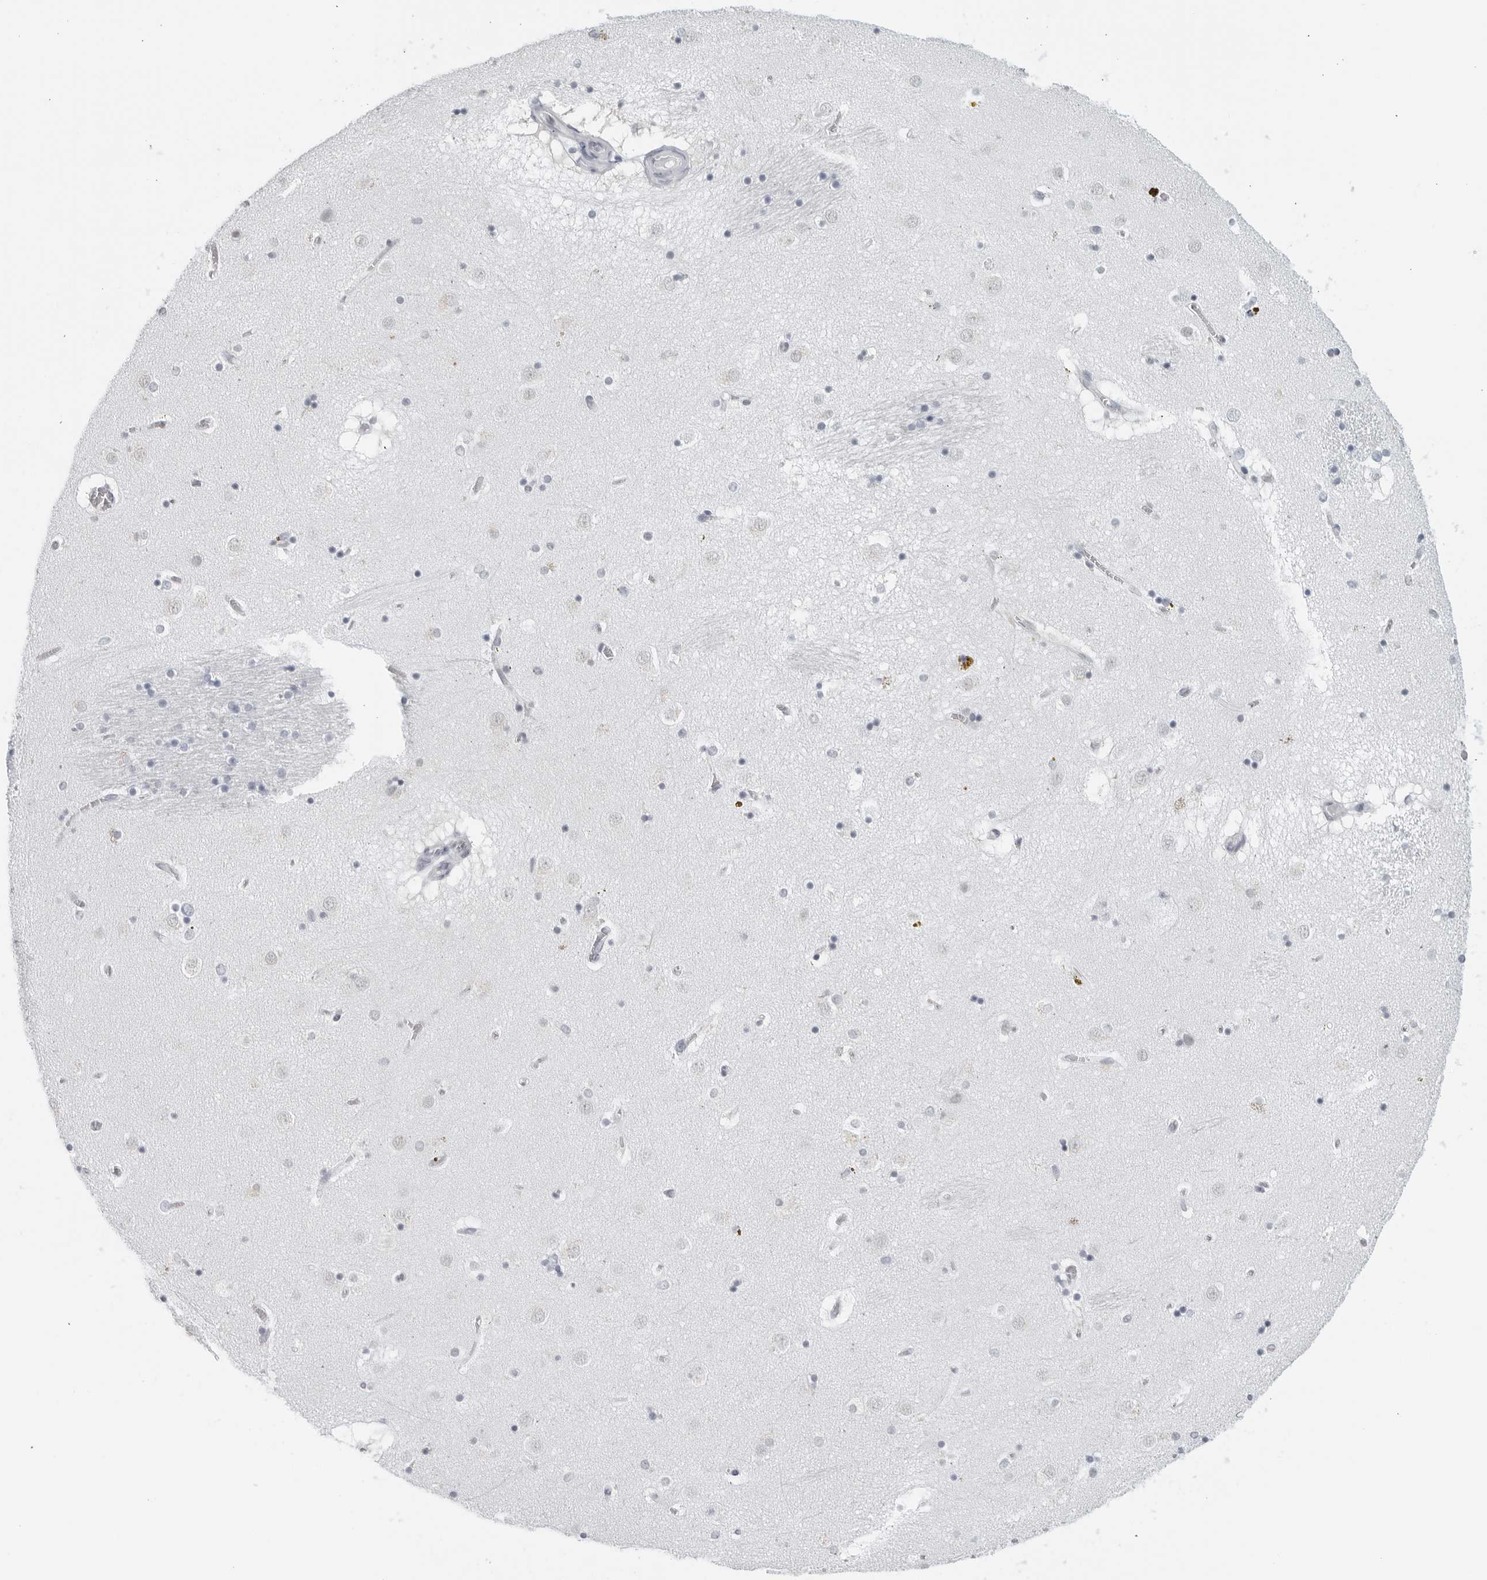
{"staining": {"intensity": "negative", "quantity": "none", "location": "none"}, "tissue": "caudate", "cell_type": "Glial cells", "image_type": "normal", "snomed": [{"axis": "morphology", "description": "Normal tissue, NOS"}, {"axis": "topography", "description": "Lateral ventricle wall"}], "caption": "Glial cells are negative for brown protein staining in normal caudate. (Immunohistochemistry, brightfield microscopy, high magnification).", "gene": "KLK7", "patient": {"sex": "male", "age": 70}}